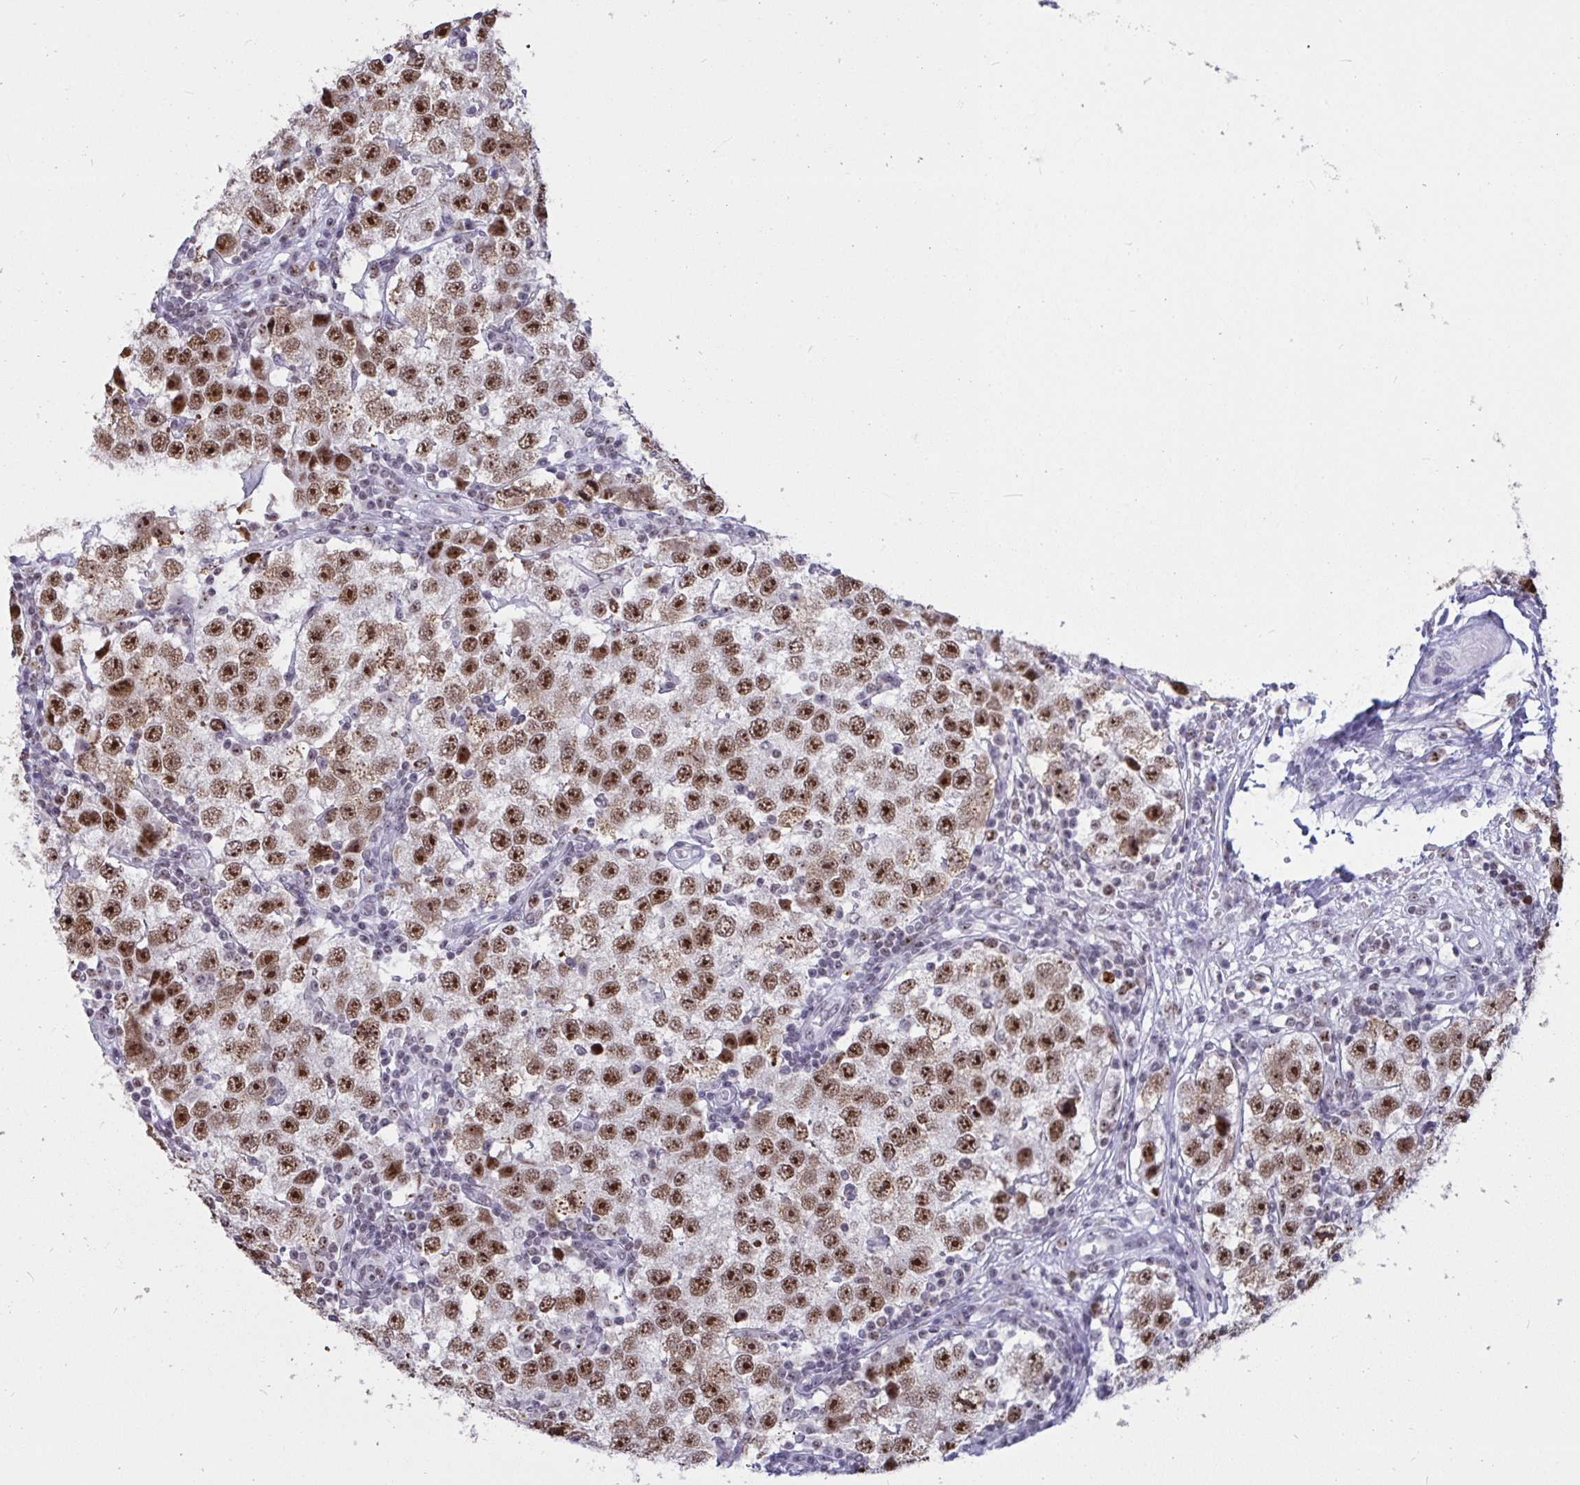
{"staining": {"intensity": "moderate", "quantity": ">75%", "location": "nuclear"}, "tissue": "testis cancer", "cell_type": "Tumor cells", "image_type": "cancer", "snomed": [{"axis": "morphology", "description": "Seminoma, NOS"}, {"axis": "topography", "description": "Testis"}], "caption": "Testis cancer (seminoma) stained for a protein reveals moderate nuclear positivity in tumor cells.", "gene": "SUPT16H", "patient": {"sex": "male", "age": 34}}